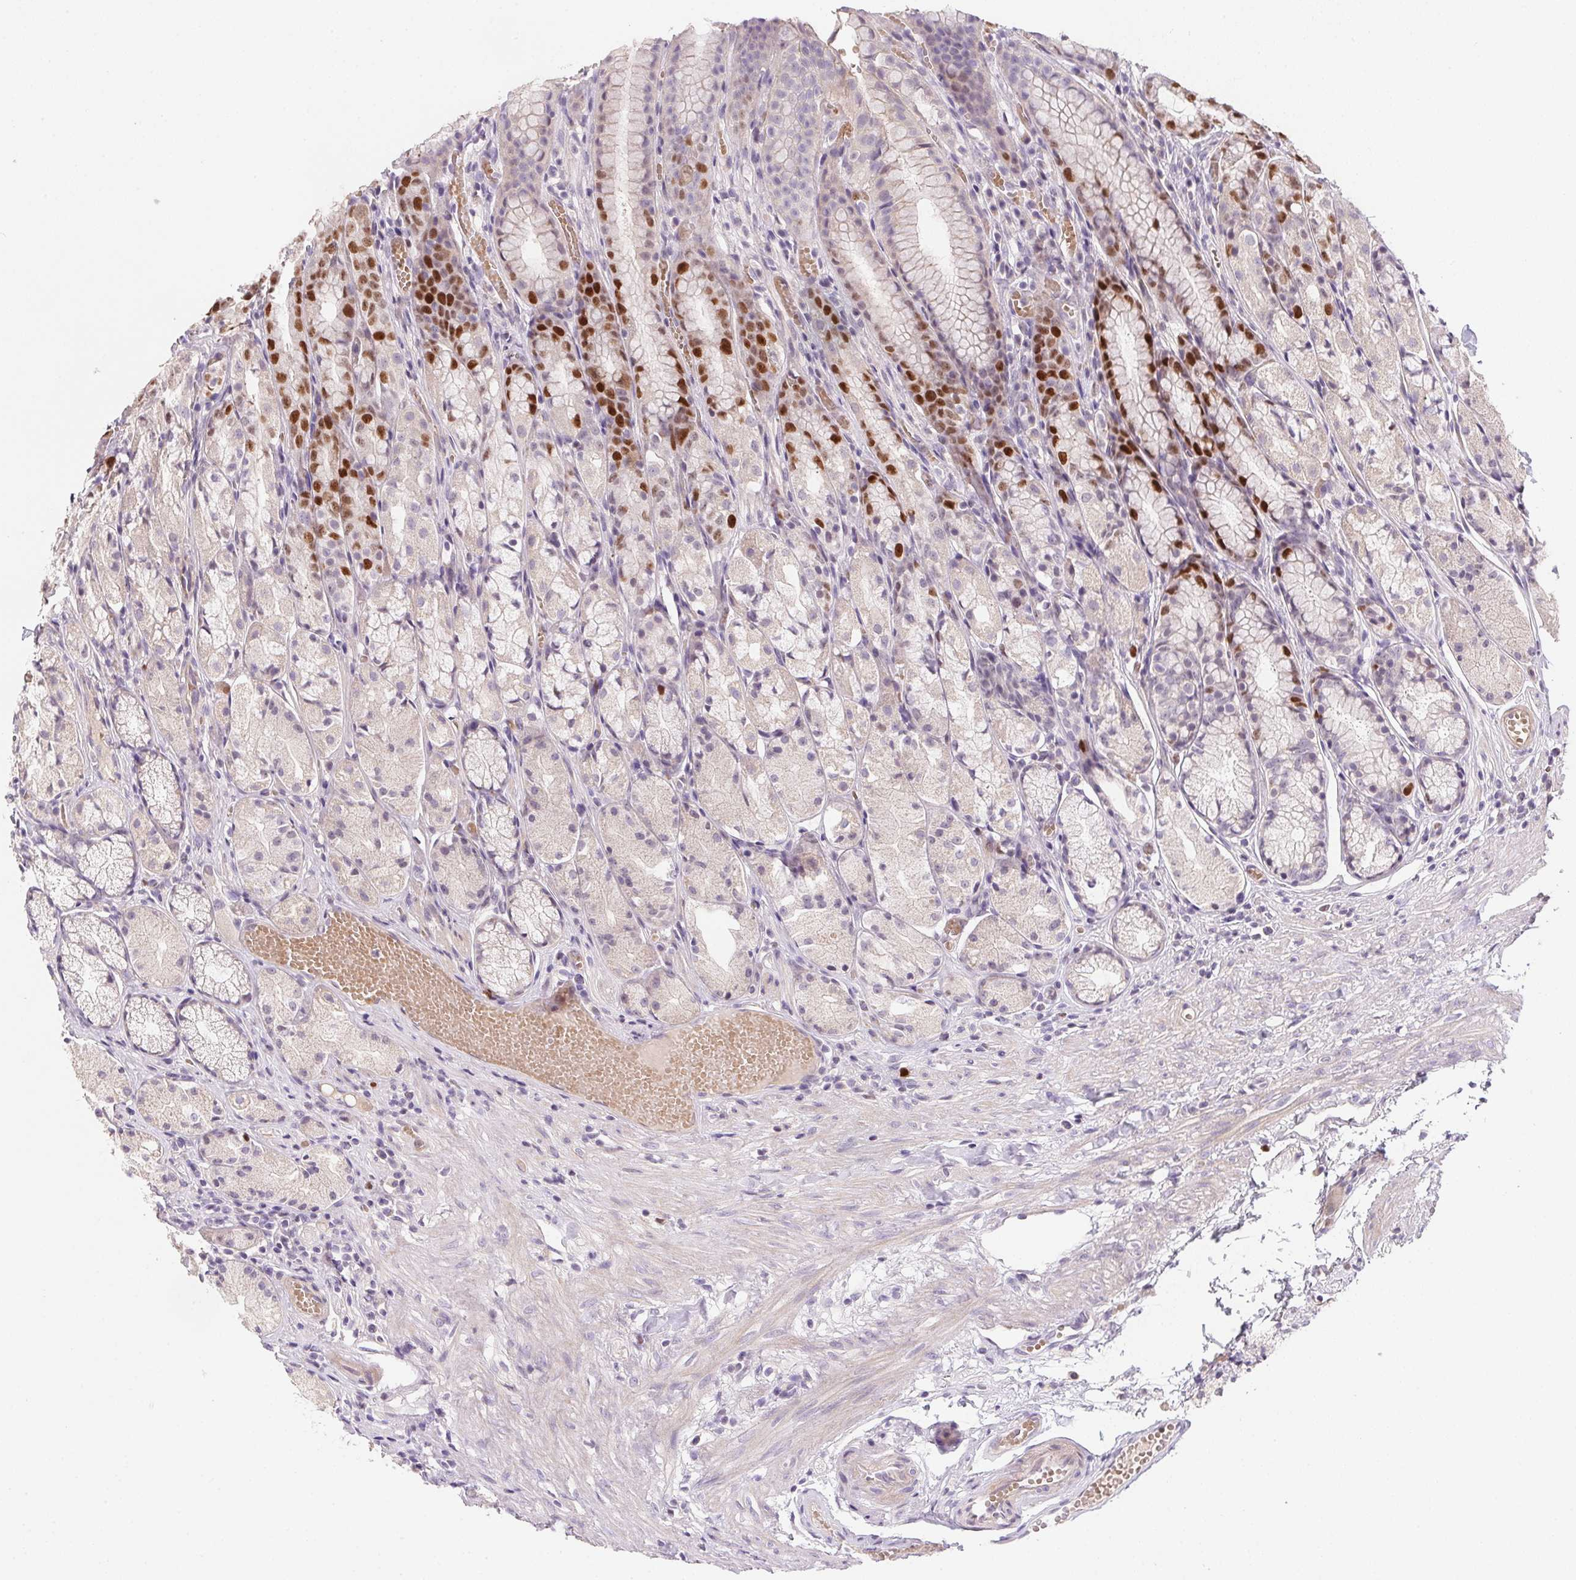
{"staining": {"intensity": "moderate", "quantity": "<25%", "location": "nuclear"}, "tissue": "stomach", "cell_type": "Glandular cells", "image_type": "normal", "snomed": [{"axis": "morphology", "description": "Normal tissue, NOS"}, {"axis": "topography", "description": "Stomach"}], "caption": "The immunohistochemical stain labels moderate nuclear staining in glandular cells of unremarkable stomach.", "gene": "HELLS", "patient": {"sex": "male", "age": 70}}